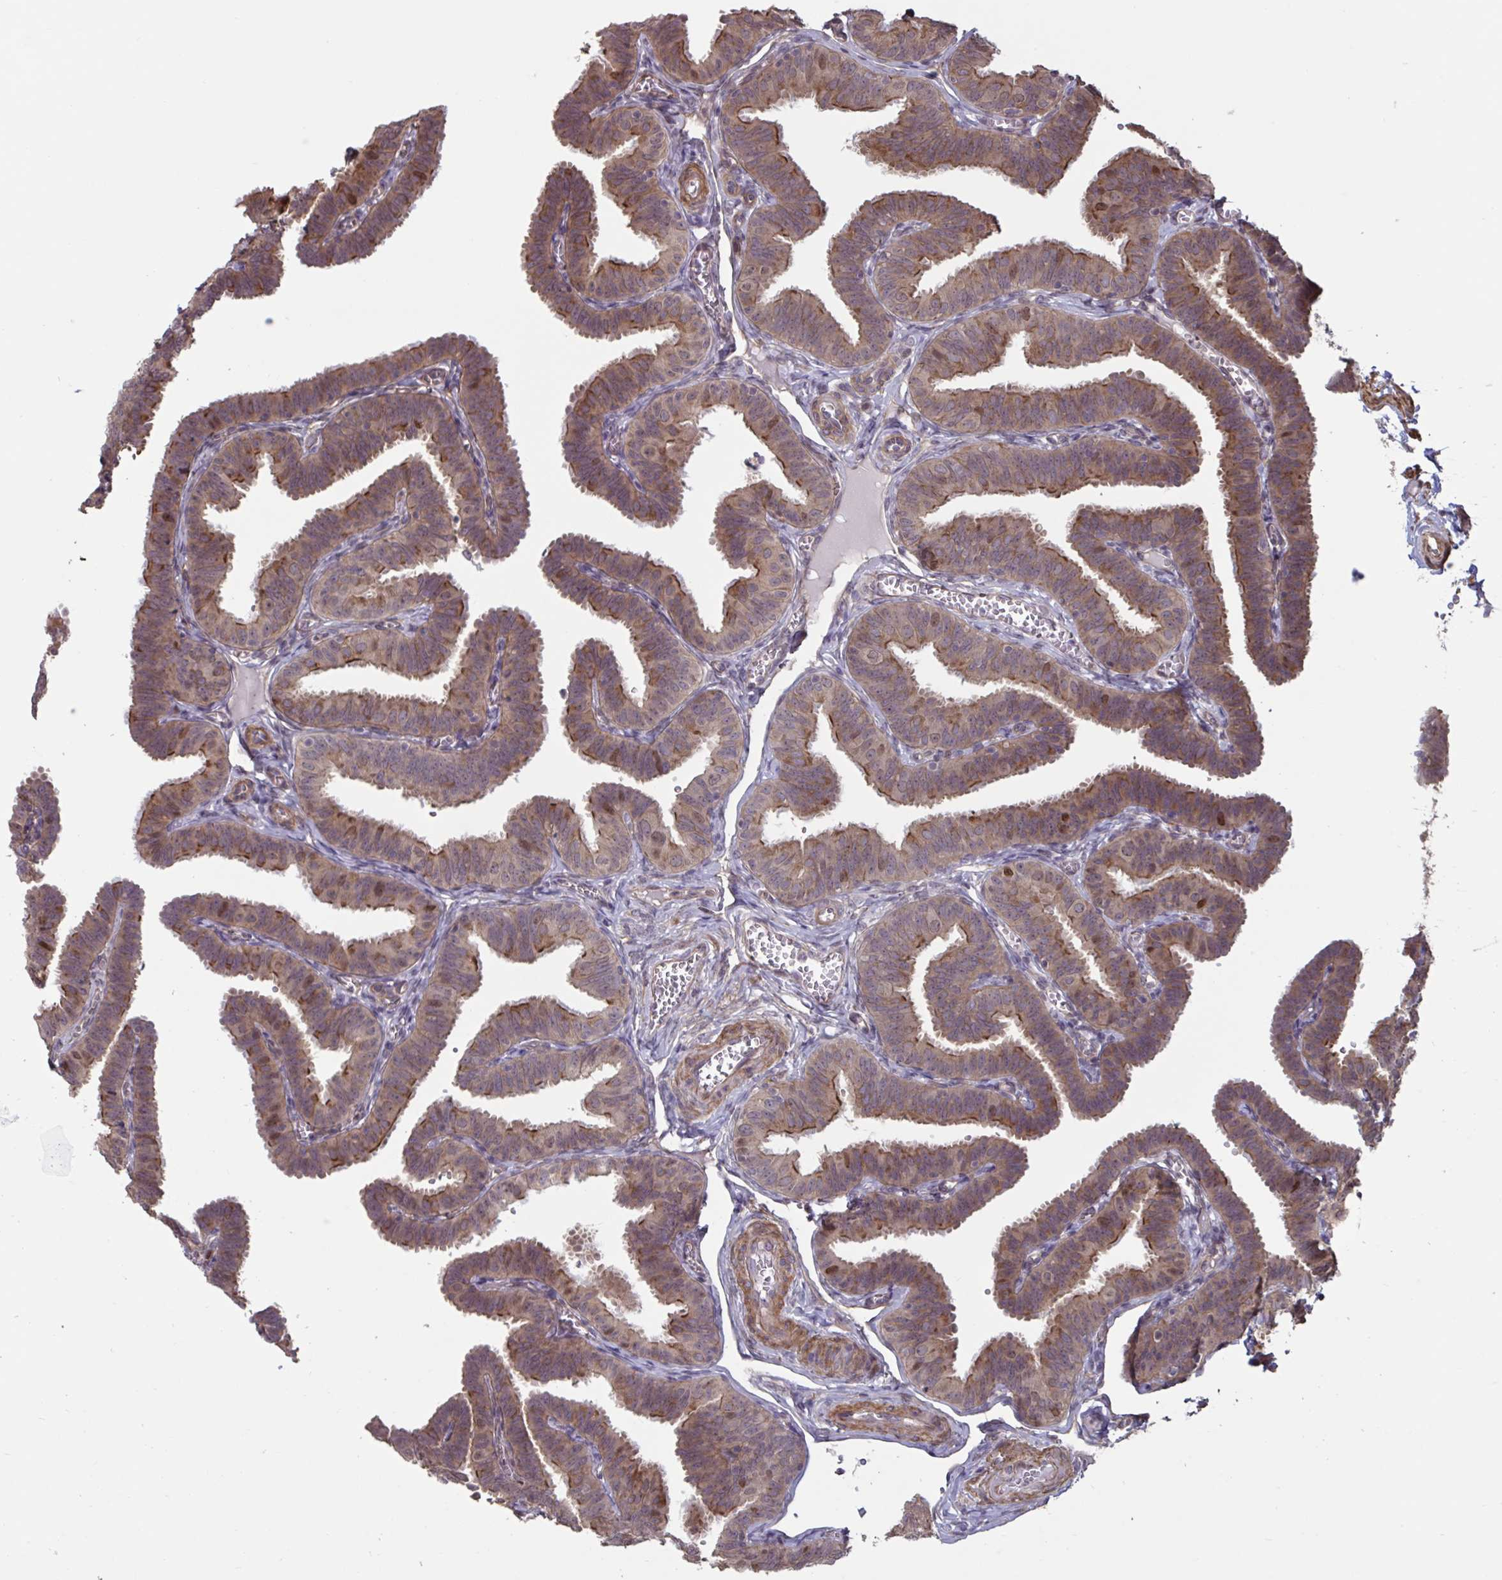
{"staining": {"intensity": "moderate", "quantity": ">75%", "location": "cytoplasmic/membranous,nuclear"}, "tissue": "fallopian tube", "cell_type": "Glandular cells", "image_type": "normal", "snomed": [{"axis": "morphology", "description": "Normal tissue, NOS"}, {"axis": "topography", "description": "Fallopian tube"}], "caption": "Protein staining exhibits moderate cytoplasmic/membranous,nuclear positivity in about >75% of glandular cells in normal fallopian tube.", "gene": "IPO5", "patient": {"sex": "female", "age": 25}}